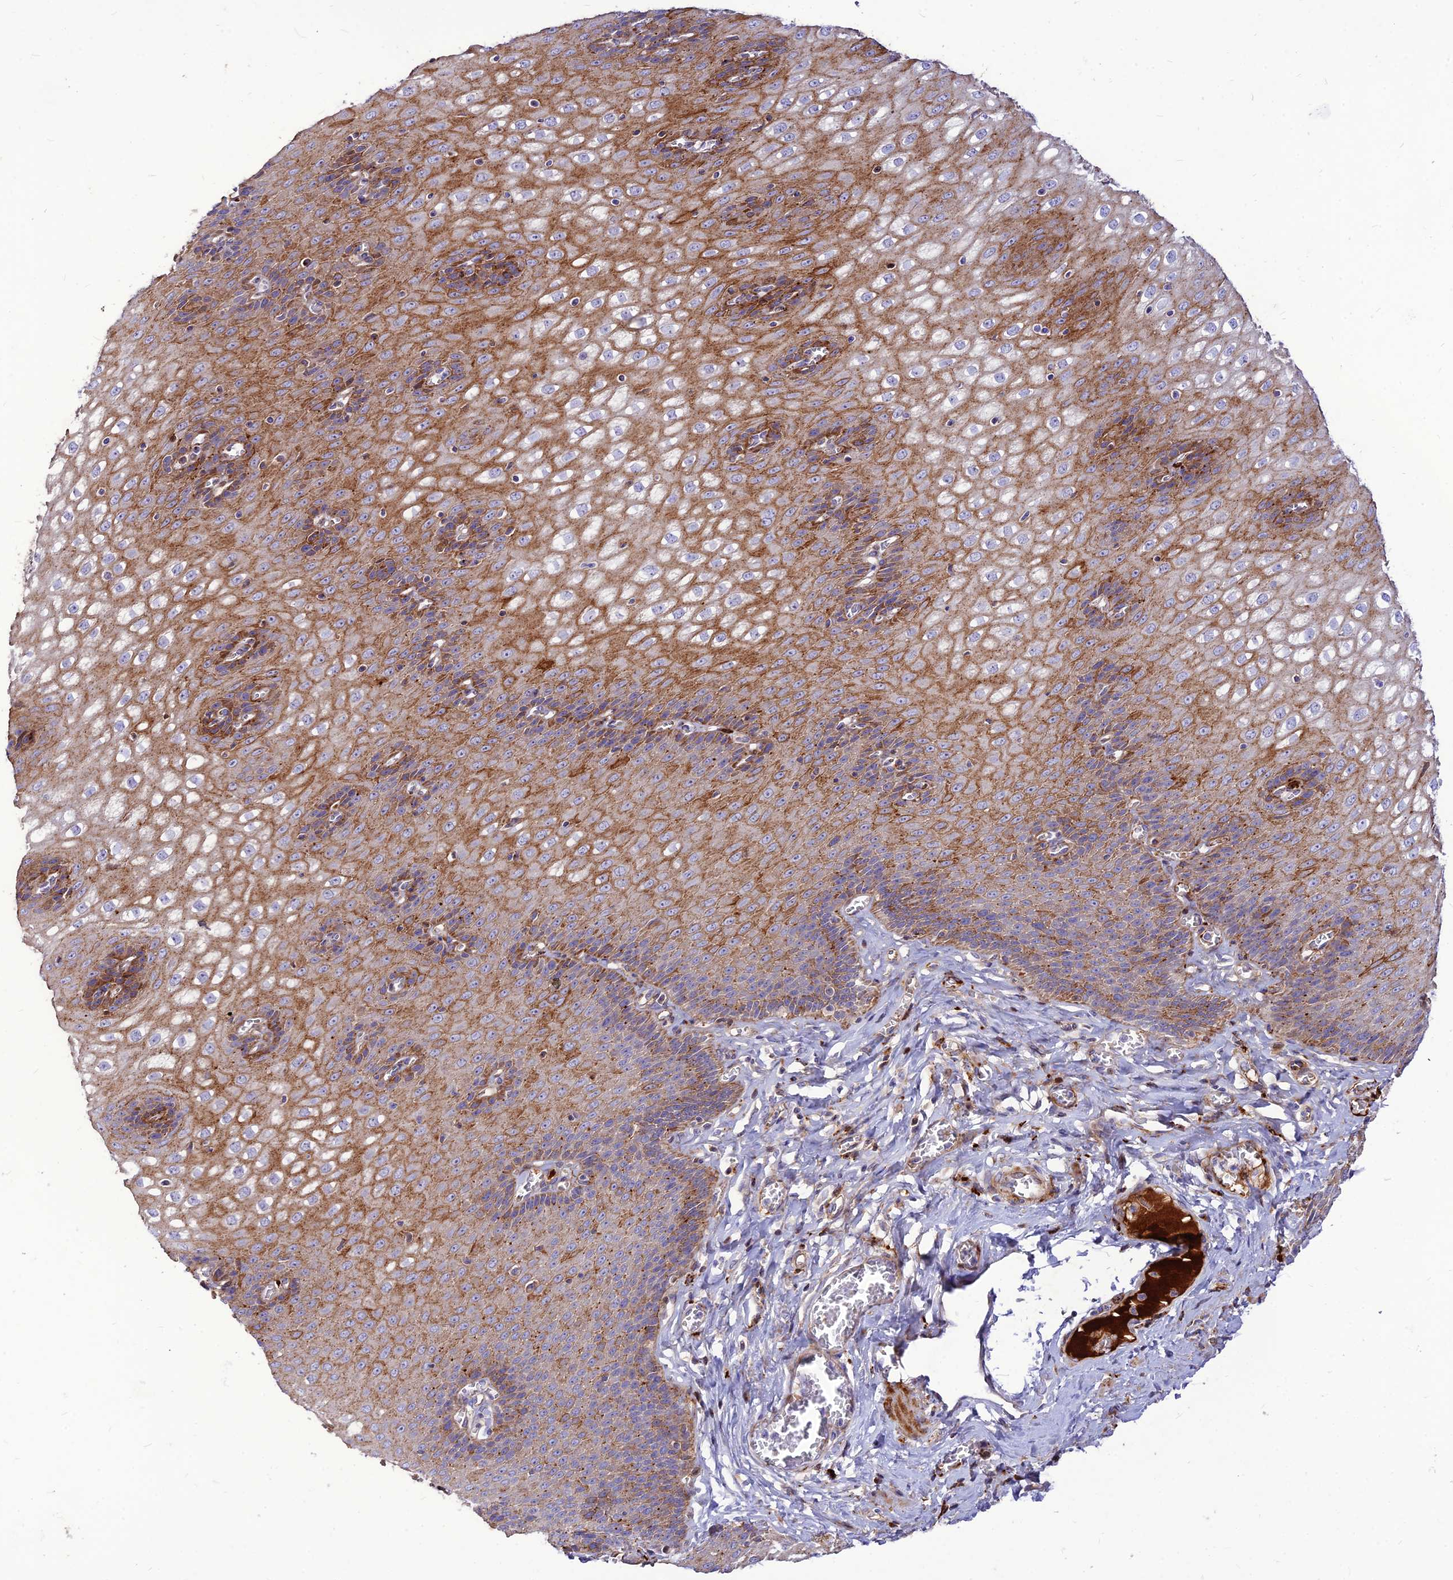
{"staining": {"intensity": "strong", "quantity": "25%-75%", "location": "cytoplasmic/membranous"}, "tissue": "esophagus", "cell_type": "Squamous epithelial cells", "image_type": "normal", "snomed": [{"axis": "morphology", "description": "Normal tissue, NOS"}, {"axis": "topography", "description": "Esophagus"}], "caption": "This photomicrograph shows immunohistochemistry (IHC) staining of unremarkable human esophagus, with high strong cytoplasmic/membranous staining in about 25%-75% of squamous epithelial cells.", "gene": "RIMOC1", "patient": {"sex": "male", "age": 60}}